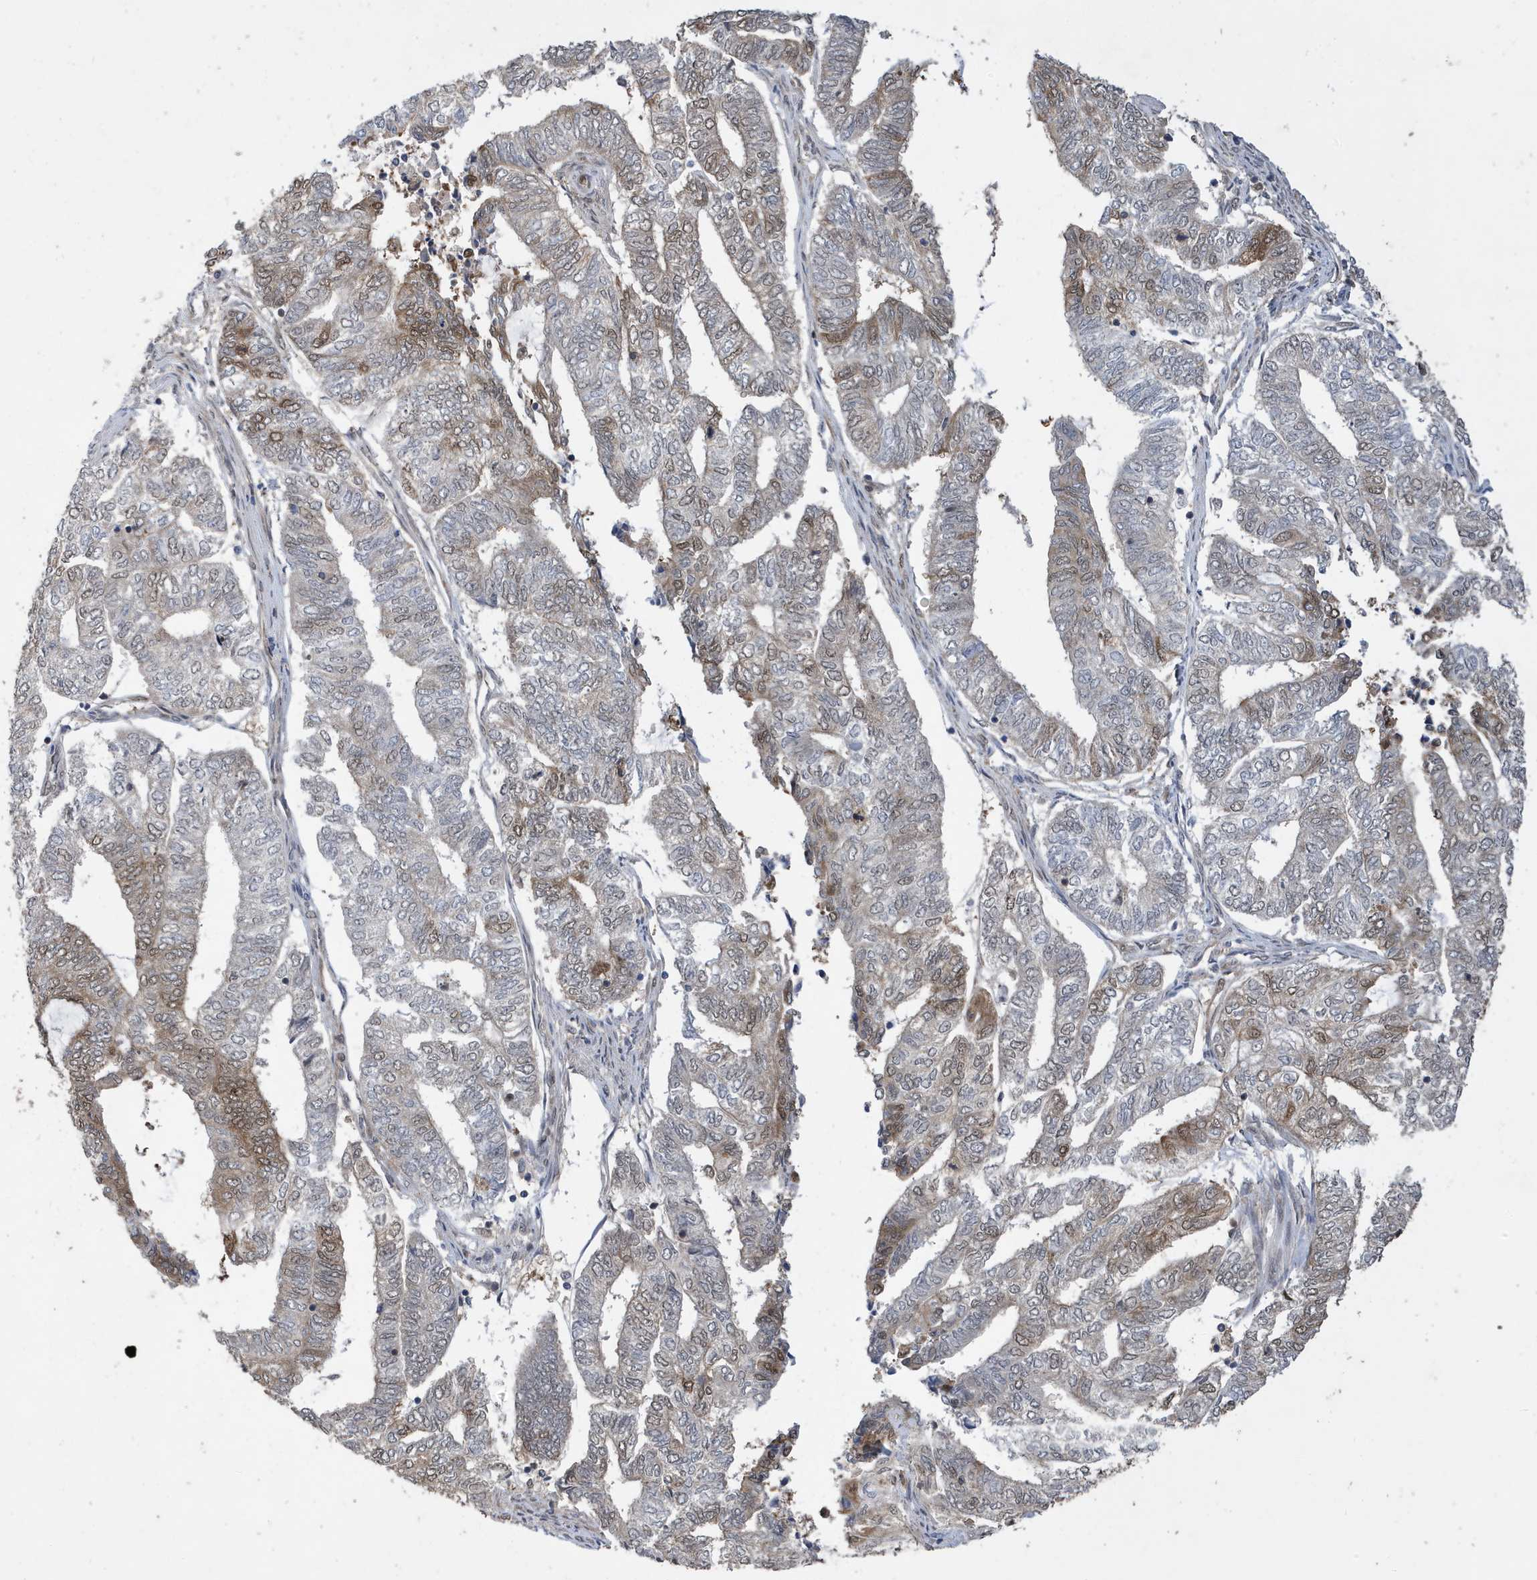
{"staining": {"intensity": "moderate", "quantity": "<25%", "location": "nuclear"}, "tissue": "endometrial cancer", "cell_type": "Tumor cells", "image_type": "cancer", "snomed": [{"axis": "morphology", "description": "Adenocarcinoma, NOS"}, {"axis": "topography", "description": "Uterus"}, {"axis": "topography", "description": "Endometrium"}], "caption": "Immunohistochemistry photomicrograph of neoplastic tissue: human endometrial adenocarcinoma stained using immunohistochemistry (IHC) reveals low levels of moderate protein expression localized specifically in the nuclear of tumor cells, appearing as a nuclear brown color.", "gene": "UBQLN1", "patient": {"sex": "female", "age": 70}}